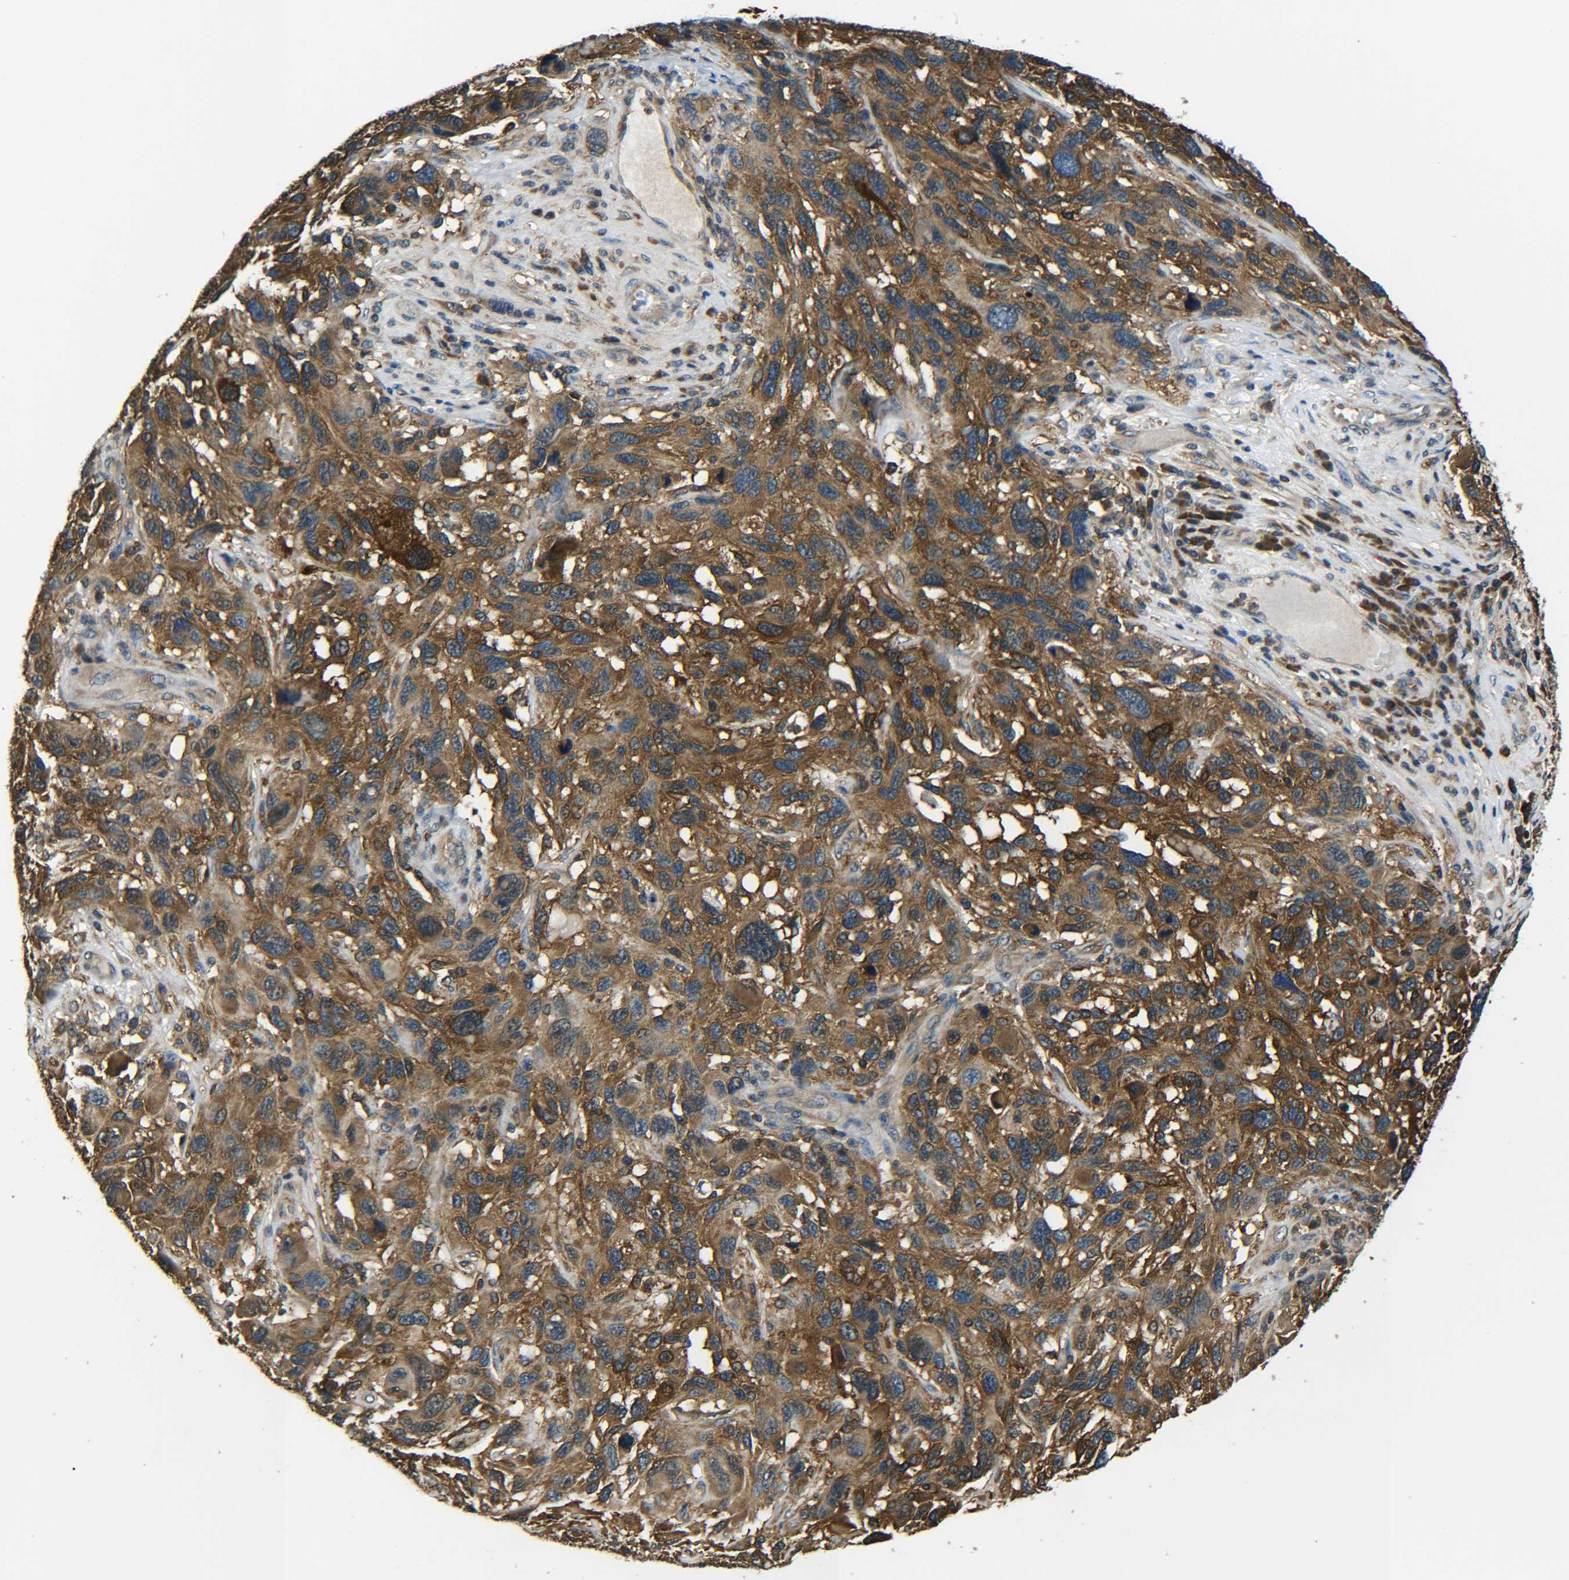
{"staining": {"intensity": "moderate", "quantity": ">75%", "location": "cytoplasmic/membranous"}, "tissue": "melanoma", "cell_type": "Tumor cells", "image_type": "cancer", "snomed": [{"axis": "morphology", "description": "Malignant melanoma, NOS"}, {"axis": "topography", "description": "Skin"}], "caption": "Brown immunohistochemical staining in melanoma demonstrates moderate cytoplasmic/membranous staining in approximately >75% of tumor cells.", "gene": "PREB", "patient": {"sex": "male", "age": 53}}